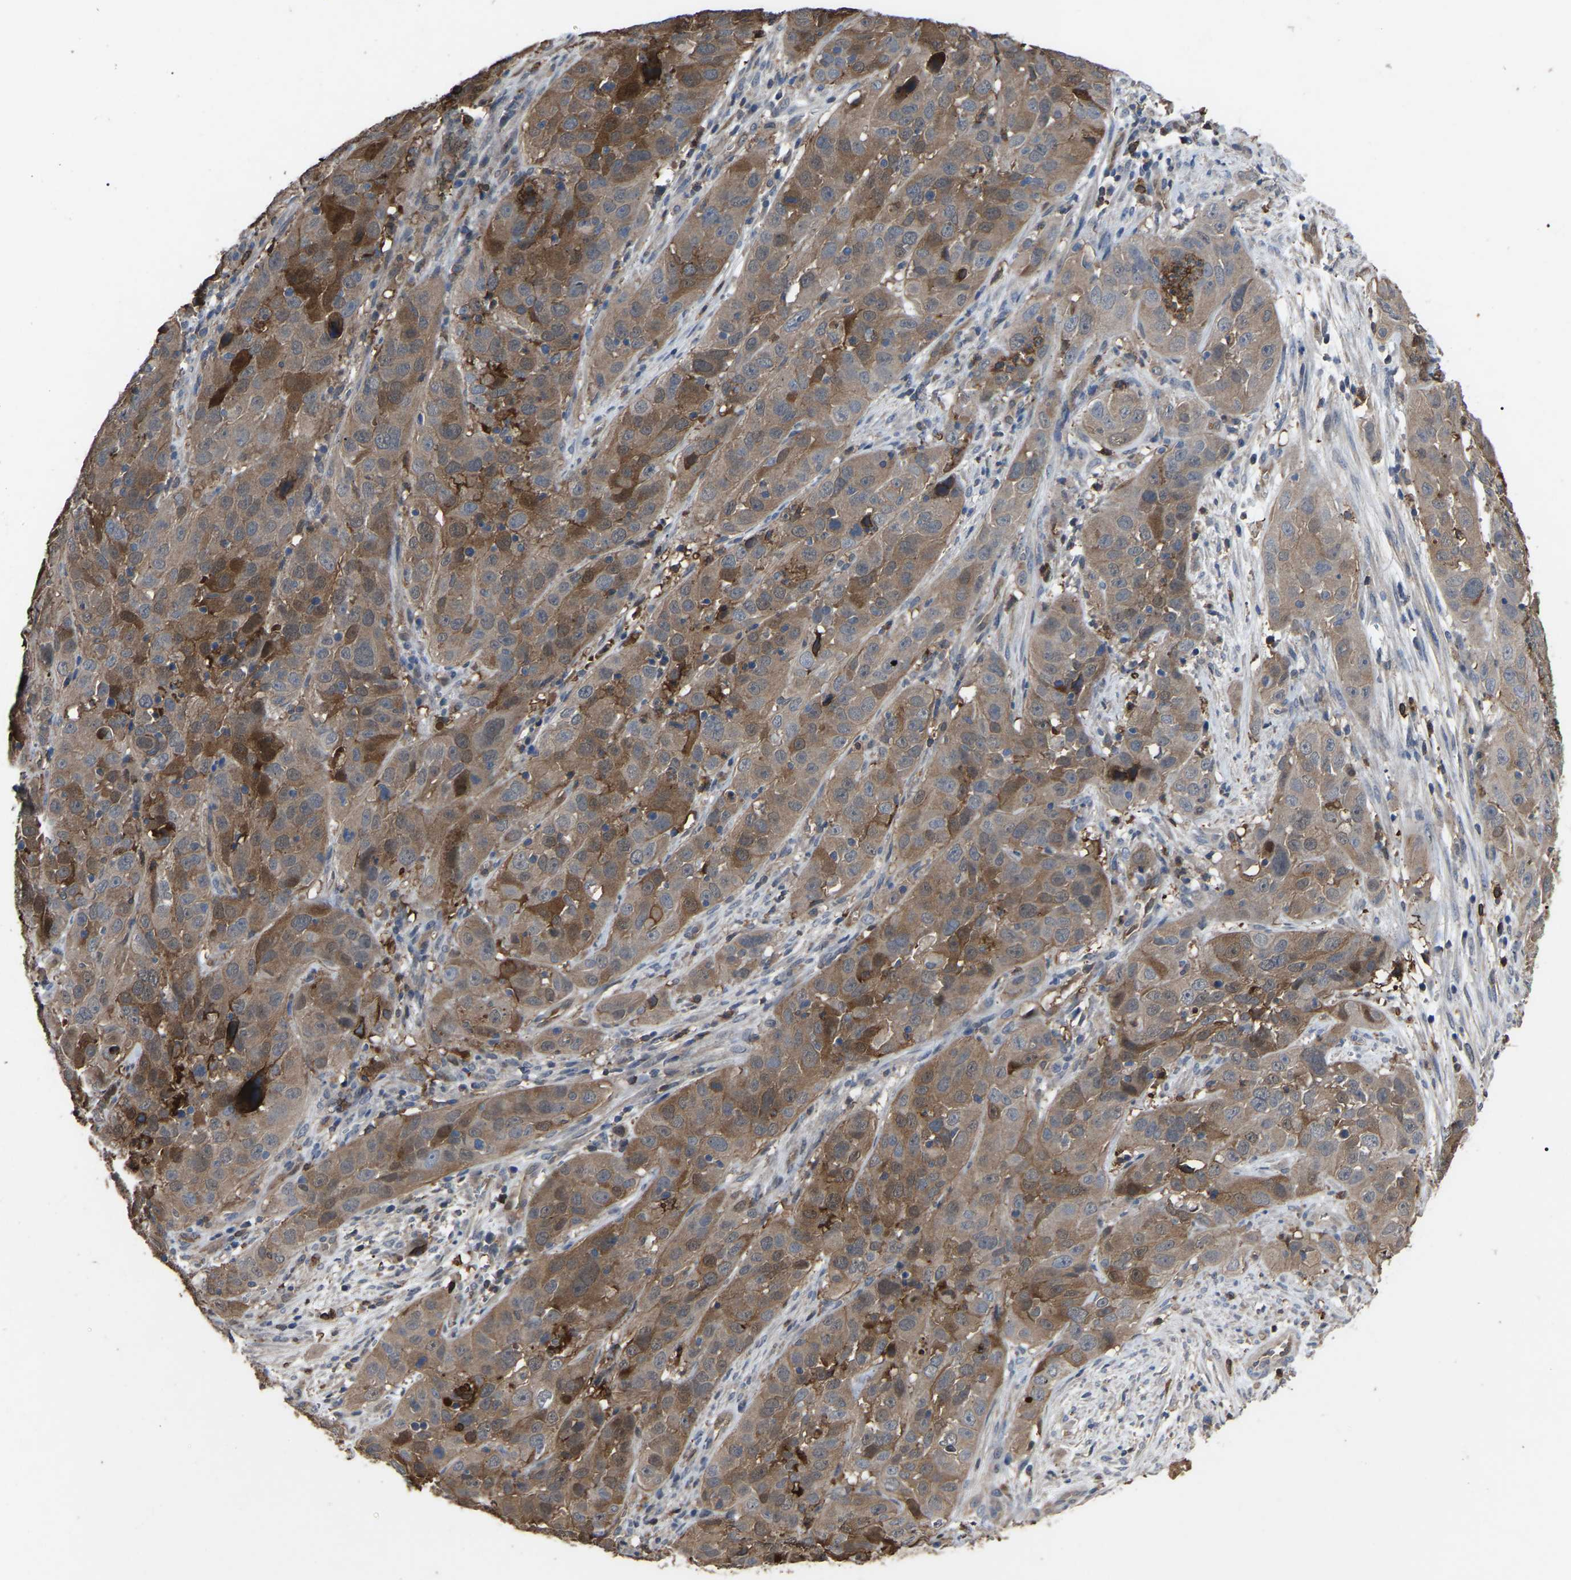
{"staining": {"intensity": "moderate", "quantity": ">75%", "location": "cytoplasmic/membranous"}, "tissue": "cervical cancer", "cell_type": "Tumor cells", "image_type": "cancer", "snomed": [{"axis": "morphology", "description": "Squamous cell carcinoma, NOS"}, {"axis": "topography", "description": "Cervix"}], "caption": "DAB (3,3'-diaminobenzidine) immunohistochemical staining of human squamous cell carcinoma (cervical) demonstrates moderate cytoplasmic/membranous protein positivity in approximately >75% of tumor cells. The staining was performed using DAB, with brown indicating positive protein expression. Nuclei are stained blue with hematoxylin.", "gene": "CIT", "patient": {"sex": "female", "age": 32}}